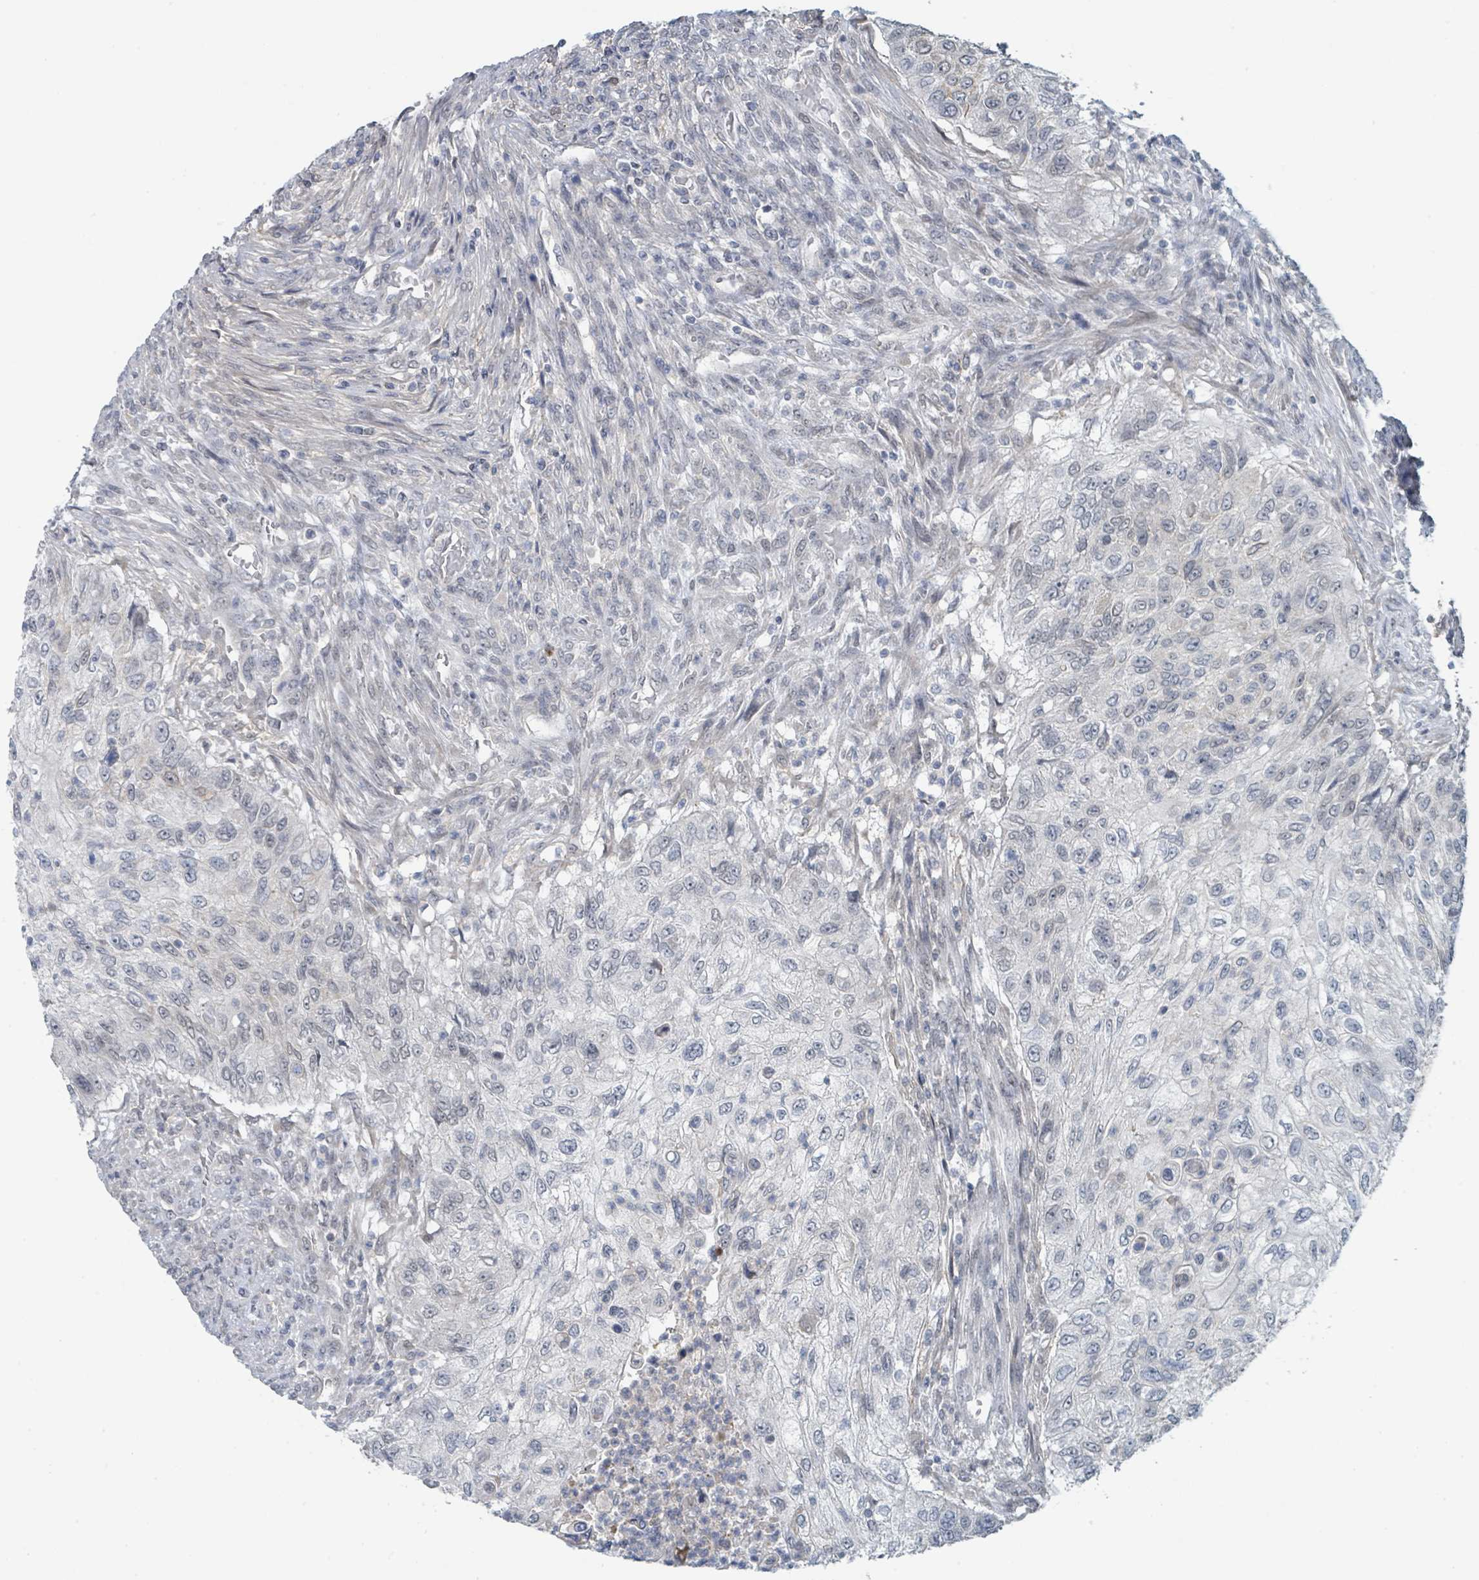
{"staining": {"intensity": "negative", "quantity": "none", "location": "none"}, "tissue": "urothelial cancer", "cell_type": "Tumor cells", "image_type": "cancer", "snomed": [{"axis": "morphology", "description": "Urothelial carcinoma, High grade"}, {"axis": "topography", "description": "Urinary bladder"}], "caption": "High magnification brightfield microscopy of urothelial cancer stained with DAB (brown) and counterstained with hematoxylin (blue): tumor cells show no significant expression.", "gene": "ANKRD55", "patient": {"sex": "female", "age": 60}}